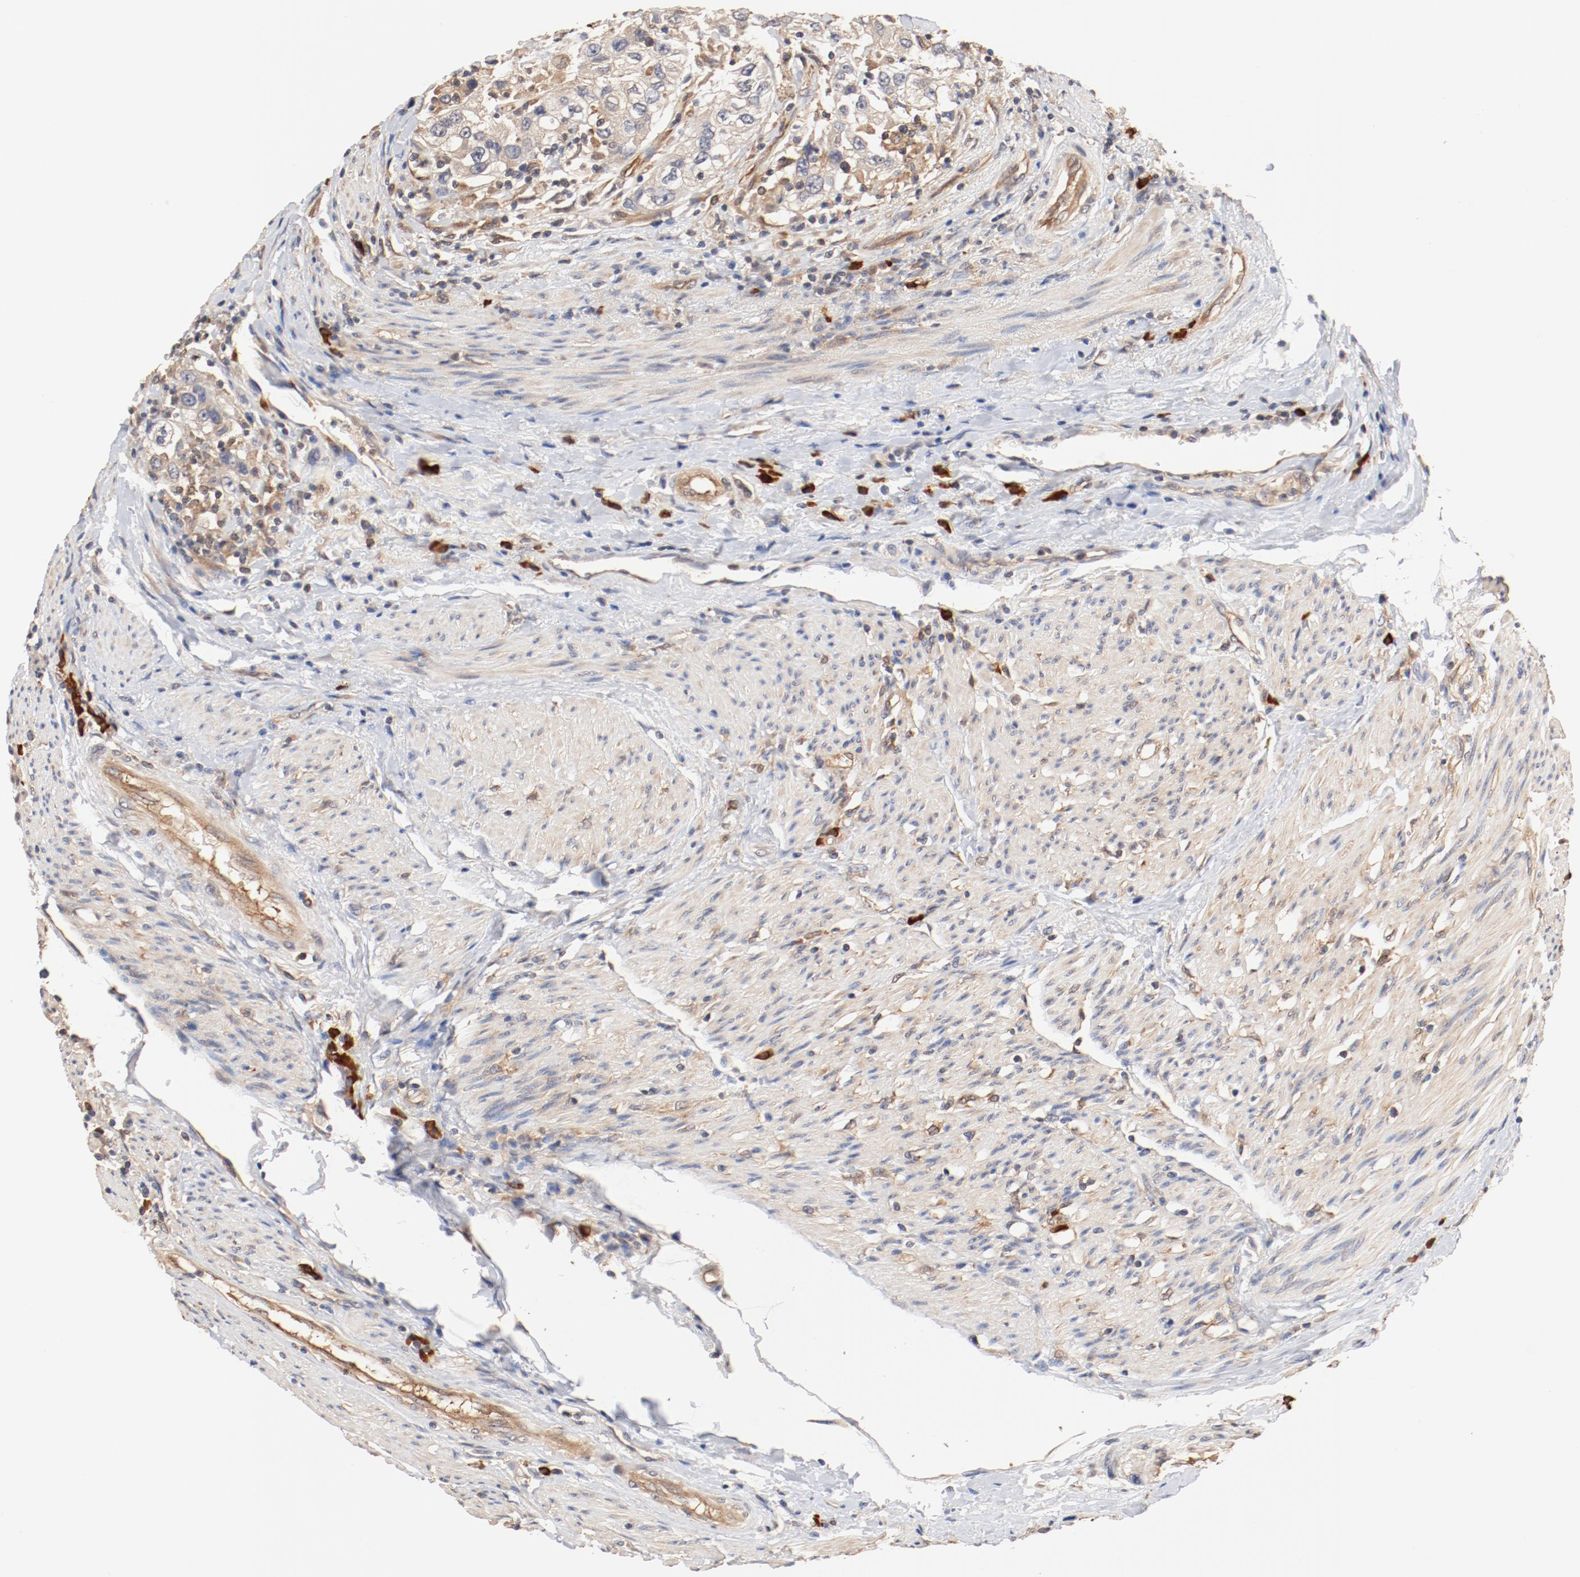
{"staining": {"intensity": "weak", "quantity": ">75%", "location": "cytoplasmic/membranous"}, "tissue": "urothelial cancer", "cell_type": "Tumor cells", "image_type": "cancer", "snomed": [{"axis": "morphology", "description": "Urothelial carcinoma, High grade"}, {"axis": "topography", "description": "Urinary bladder"}], "caption": "The immunohistochemical stain highlights weak cytoplasmic/membranous expression in tumor cells of urothelial cancer tissue. Ihc stains the protein of interest in brown and the nuclei are stained blue.", "gene": "UBE2J1", "patient": {"sex": "female", "age": 80}}